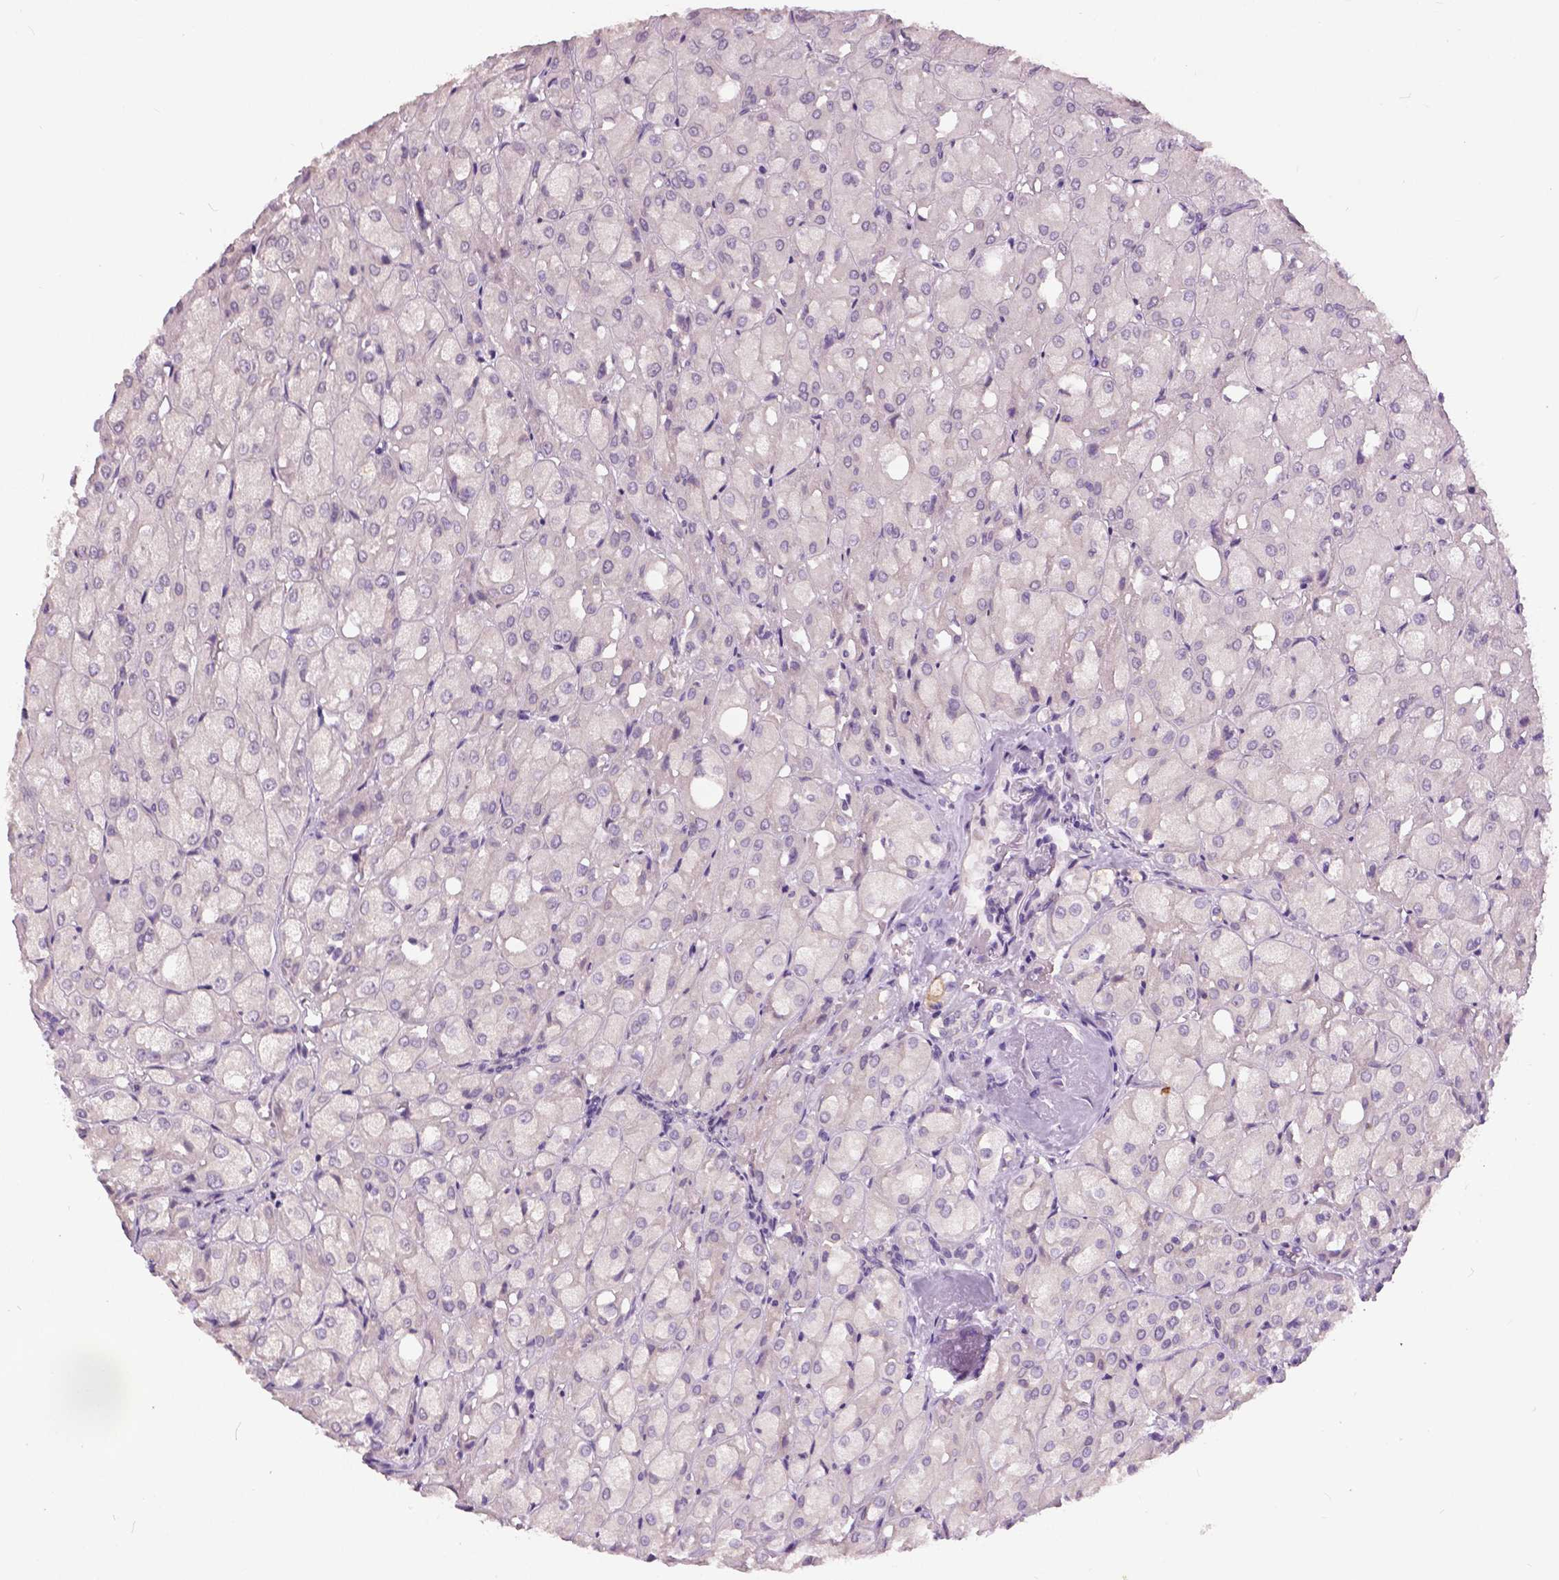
{"staining": {"intensity": "negative", "quantity": "none", "location": "none"}, "tissue": "renal cancer", "cell_type": "Tumor cells", "image_type": "cancer", "snomed": [{"axis": "morphology", "description": "Adenocarcinoma, NOS"}, {"axis": "topography", "description": "Kidney"}], "caption": "This is an IHC histopathology image of human renal cancer (adenocarcinoma). There is no positivity in tumor cells.", "gene": "GRIN2A", "patient": {"sex": "male", "age": 72}}